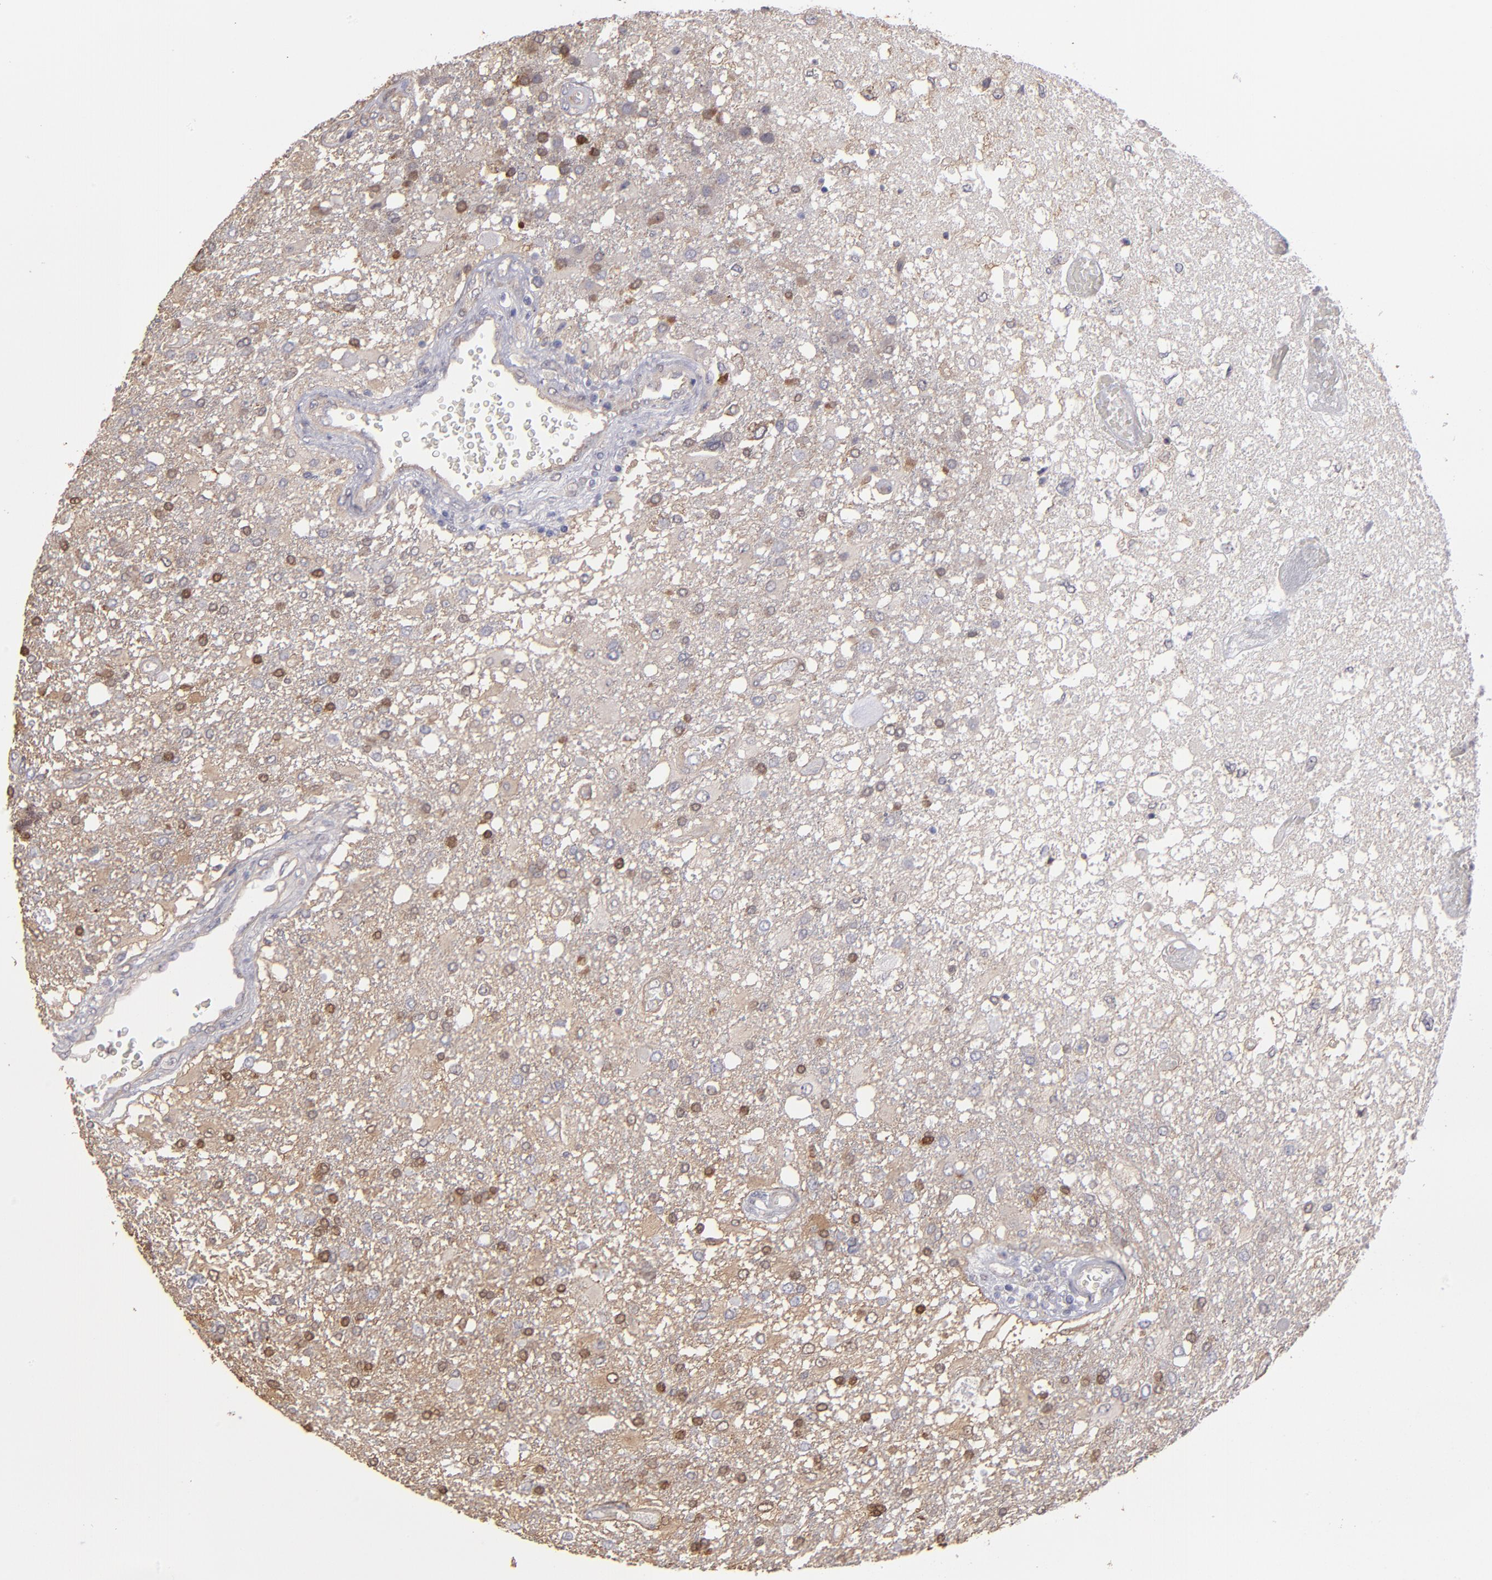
{"staining": {"intensity": "moderate", "quantity": "<25%", "location": "cytoplasmic/membranous,nuclear"}, "tissue": "glioma", "cell_type": "Tumor cells", "image_type": "cancer", "snomed": [{"axis": "morphology", "description": "Glioma, malignant, High grade"}, {"axis": "topography", "description": "Cerebral cortex"}], "caption": "IHC of high-grade glioma (malignant) exhibits low levels of moderate cytoplasmic/membranous and nuclear positivity in about <25% of tumor cells.", "gene": "NDRG2", "patient": {"sex": "male", "age": 79}}